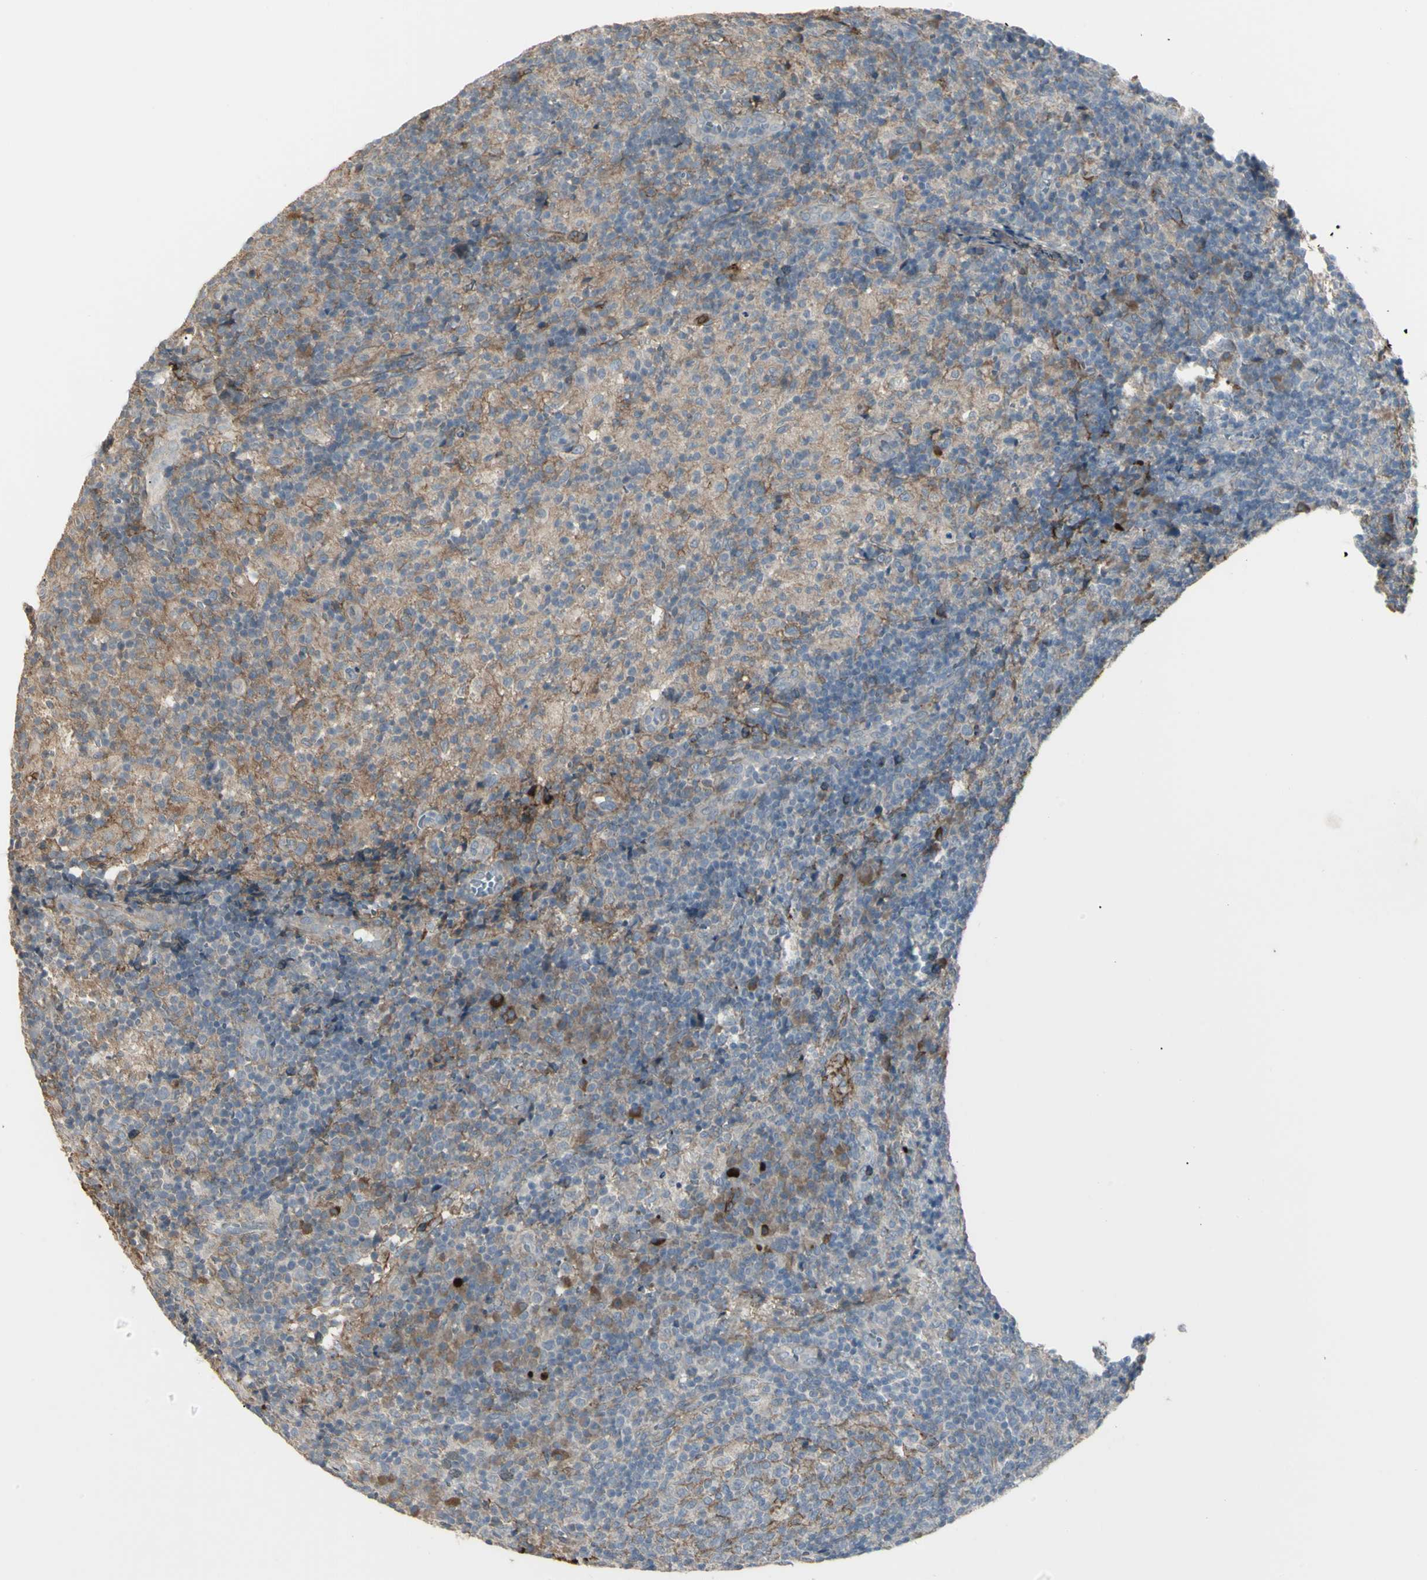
{"staining": {"intensity": "strong", "quantity": "<25%", "location": "cytoplasmic/membranous"}, "tissue": "lymph node", "cell_type": "Germinal center cells", "image_type": "normal", "snomed": [{"axis": "morphology", "description": "Normal tissue, NOS"}, {"axis": "morphology", "description": "Inflammation, NOS"}, {"axis": "topography", "description": "Lymph node"}], "caption": "Immunohistochemistry (IHC) (DAB (3,3'-diaminobenzidine)) staining of unremarkable lymph node displays strong cytoplasmic/membranous protein staining in approximately <25% of germinal center cells.", "gene": "CD276", "patient": {"sex": "male", "age": 55}}